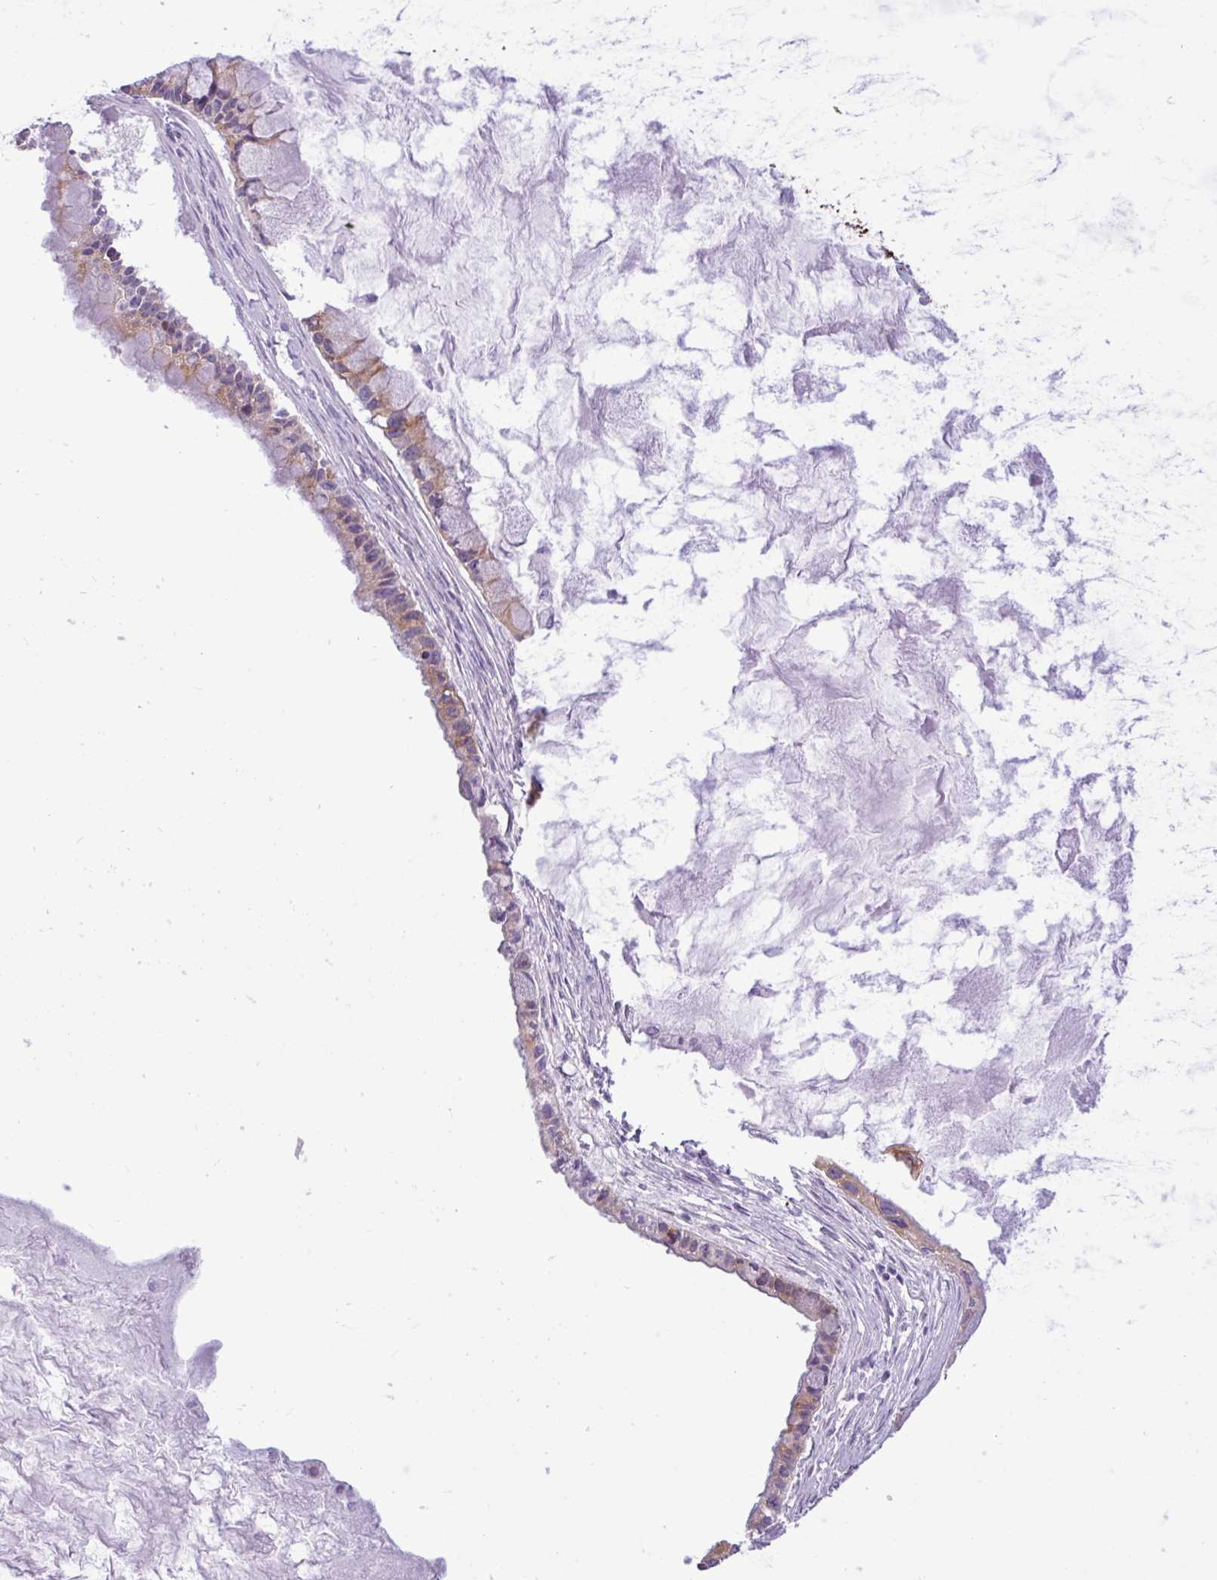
{"staining": {"intensity": "moderate", "quantity": "25%-75%", "location": "cytoplasmic/membranous"}, "tissue": "ovarian cancer", "cell_type": "Tumor cells", "image_type": "cancer", "snomed": [{"axis": "morphology", "description": "Cystadenocarcinoma, mucinous, NOS"}, {"axis": "topography", "description": "Ovary"}], "caption": "Mucinous cystadenocarcinoma (ovarian) tissue shows moderate cytoplasmic/membranous expression in approximately 25%-75% of tumor cells, visualized by immunohistochemistry. Immunohistochemistry (ihc) stains the protein in brown and the nuclei are stained blue.", "gene": "SLC38A1", "patient": {"sex": "female", "age": 63}}